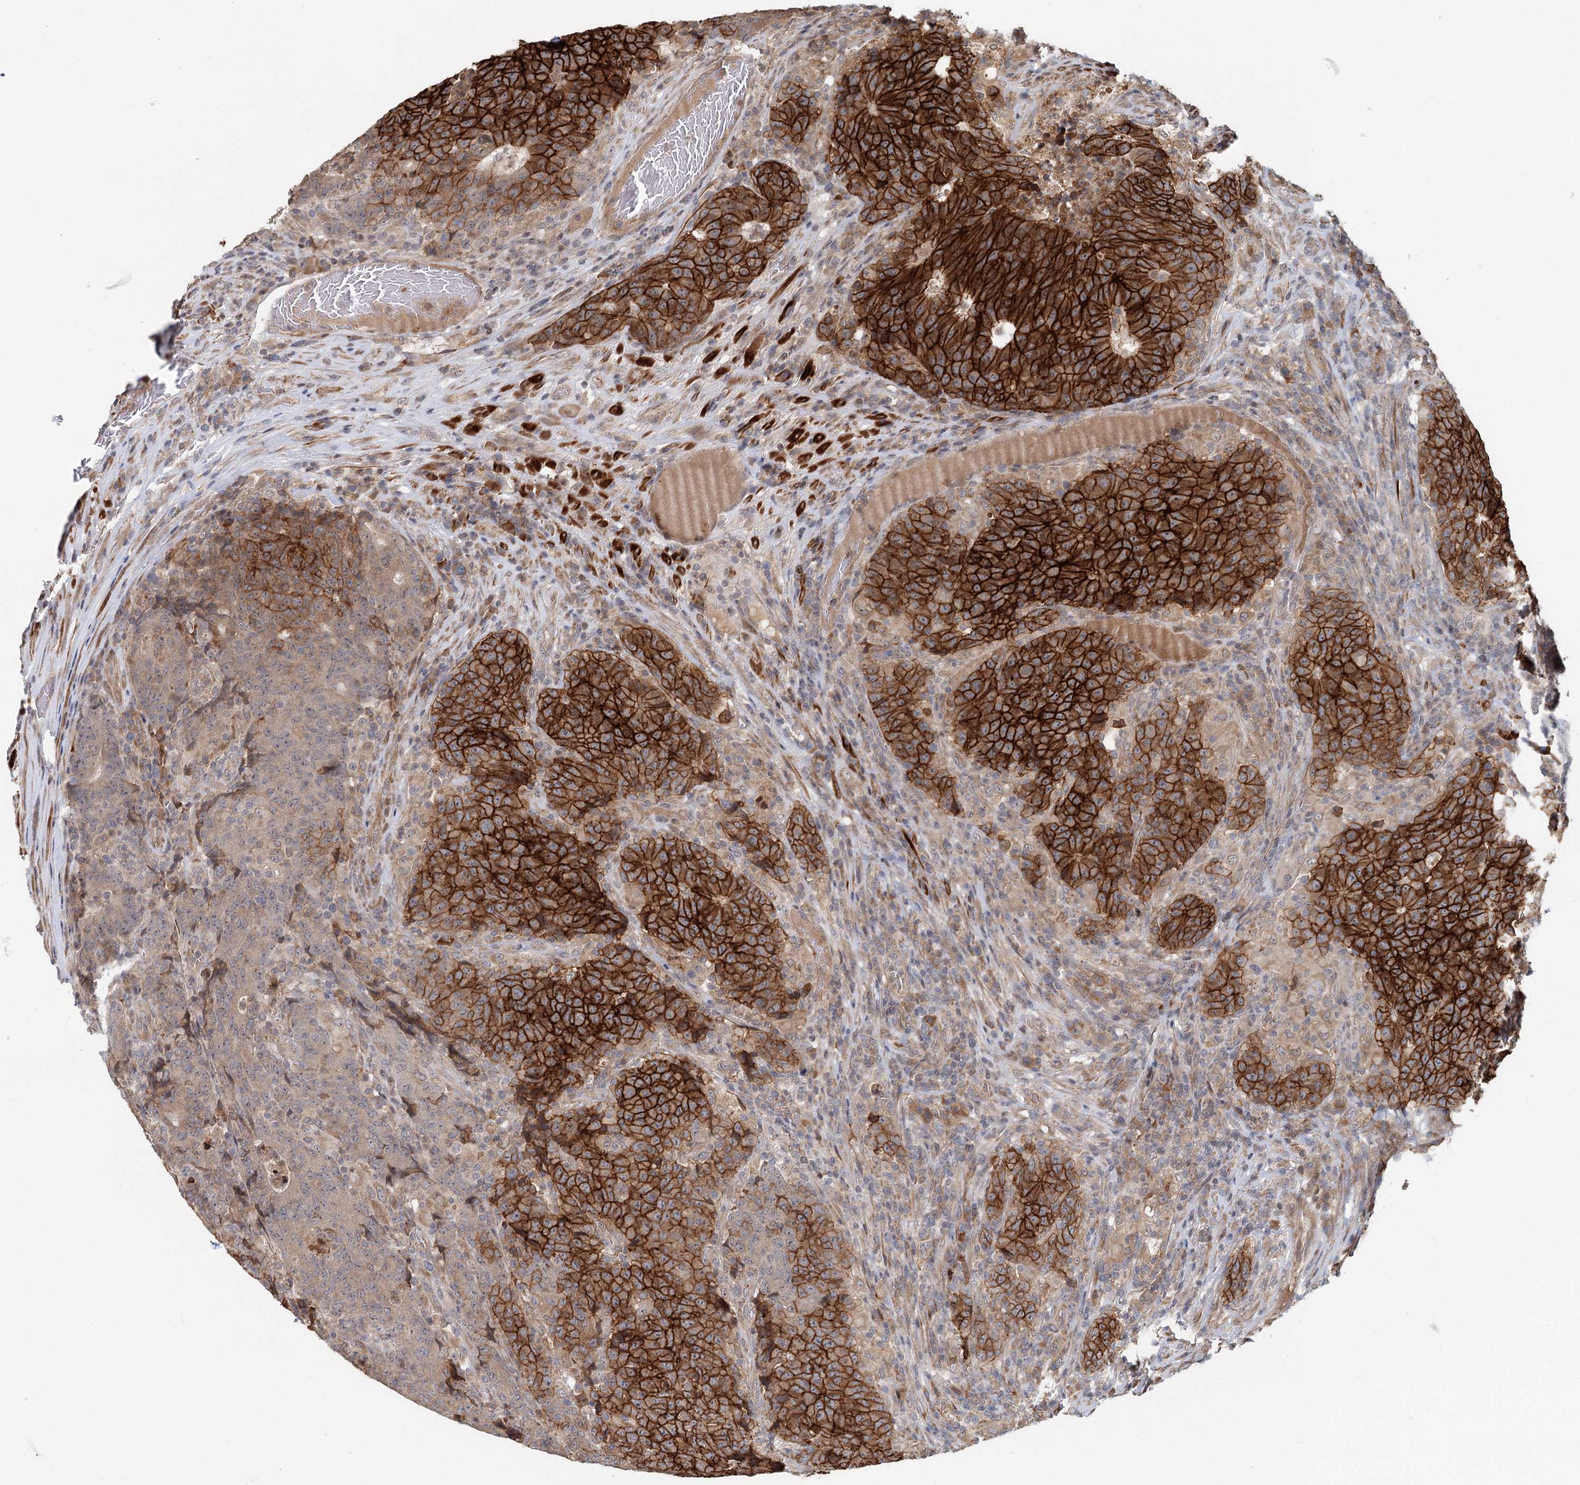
{"staining": {"intensity": "strong", "quantity": ">75%", "location": "cytoplasmic/membranous"}, "tissue": "colorectal cancer", "cell_type": "Tumor cells", "image_type": "cancer", "snomed": [{"axis": "morphology", "description": "Adenocarcinoma, NOS"}, {"axis": "topography", "description": "Colon"}], "caption": "A histopathology image showing strong cytoplasmic/membranous staining in approximately >75% of tumor cells in colorectal cancer, as visualized by brown immunohistochemical staining.", "gene": "RNF111", "patient": {"sex": "female", "age": 75}}